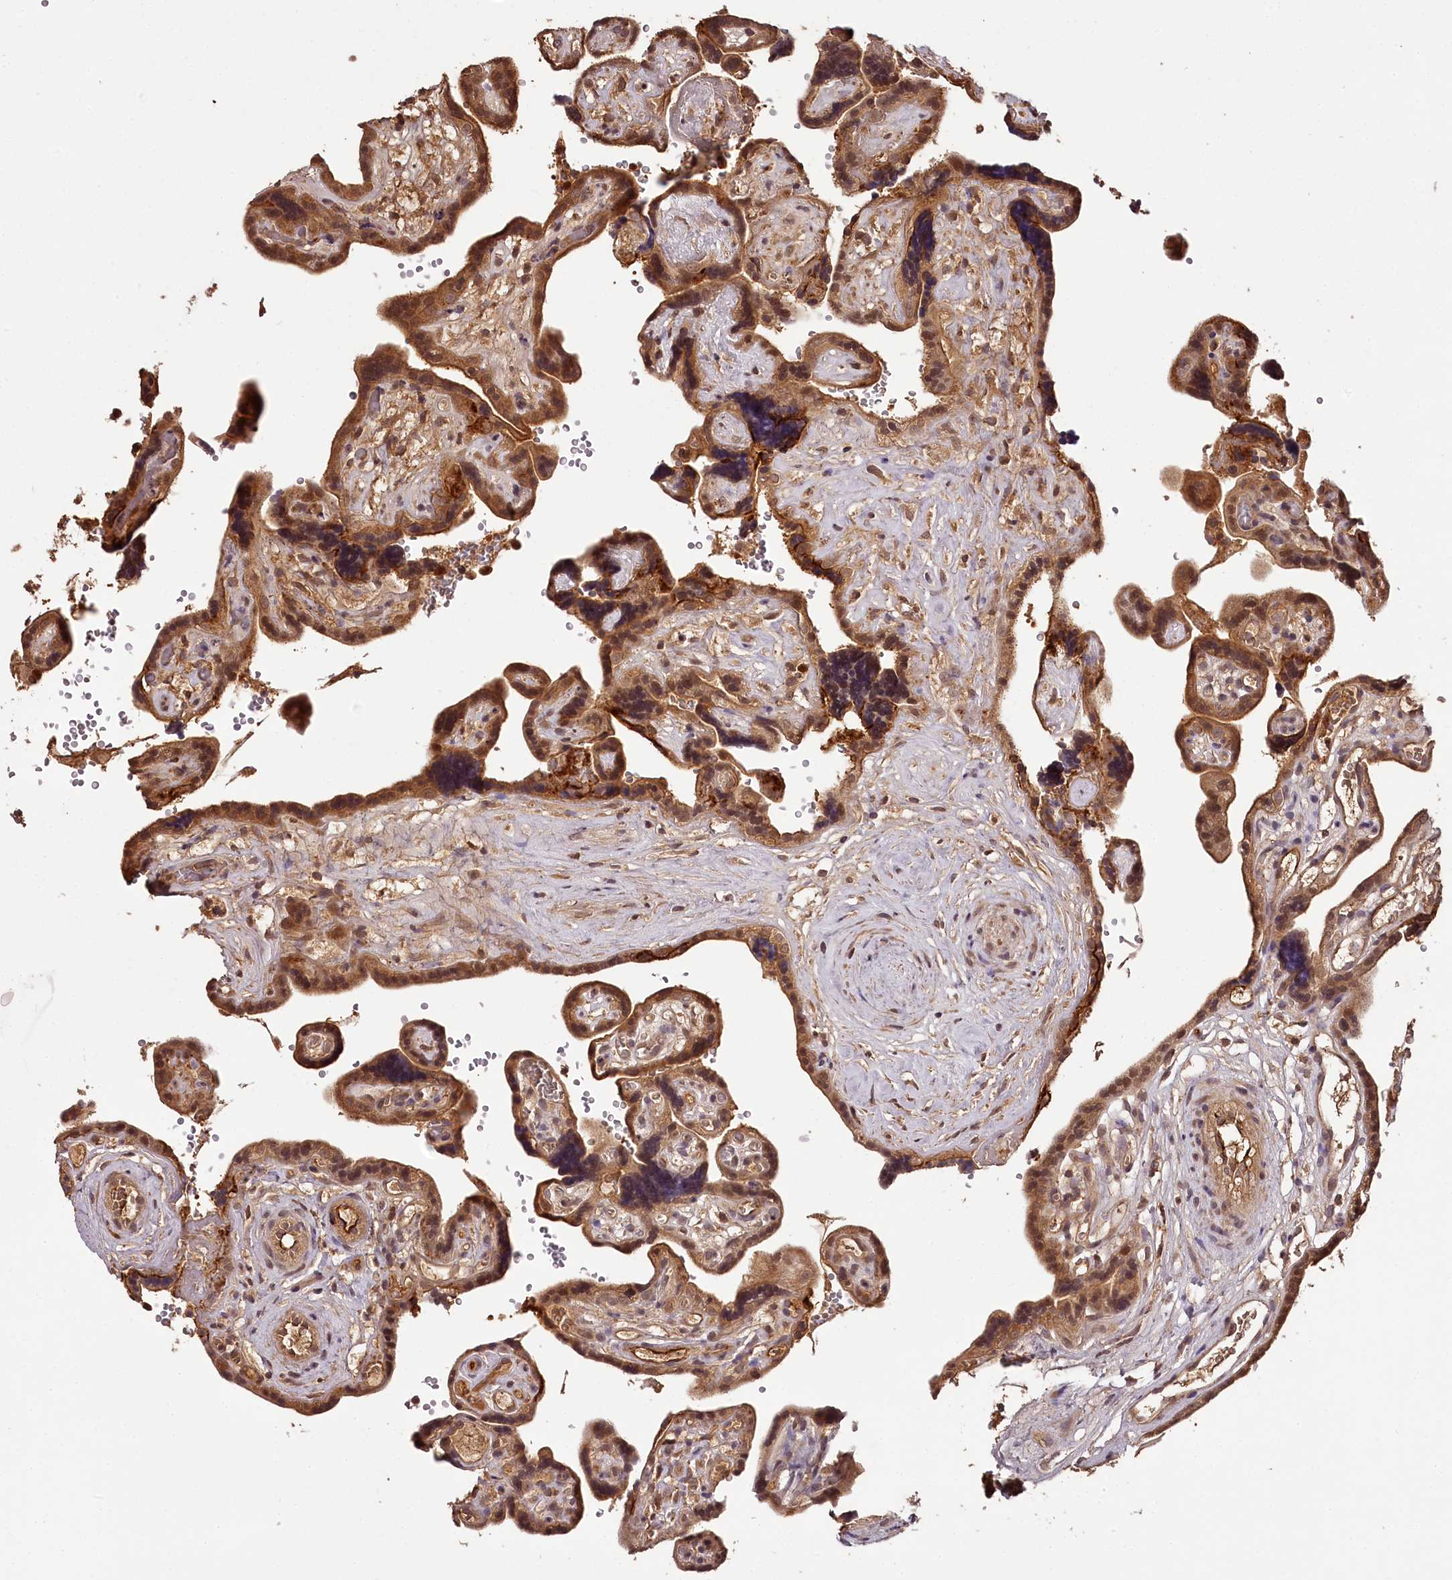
{"staining": {"intensity": "moderate", "quantity": ">75%", "location": "cytoplasmic/membranous,nuclear"}, "tissue": "placenta", "cell_type": "Decidual cells", "image_type": "normal", "snomed": [{"axis": "morphology", "description": "Normal tissue, NOS"}, {"axis": "topography", "description": "Placenta"}], "caption": "Immunohistochemistry (IHC) micrograph of benign placenta: human placenta stained using immunohistochemistry shows medium levels of moderate protein expression localized specifically in the cytoplasmic/membranous,nuclear of decidual cells, appearing as a cytoplasmic/membranous,nuclear brown color.", "gene": "TTC12", "patient": {"sex": "female", "age": 30}}